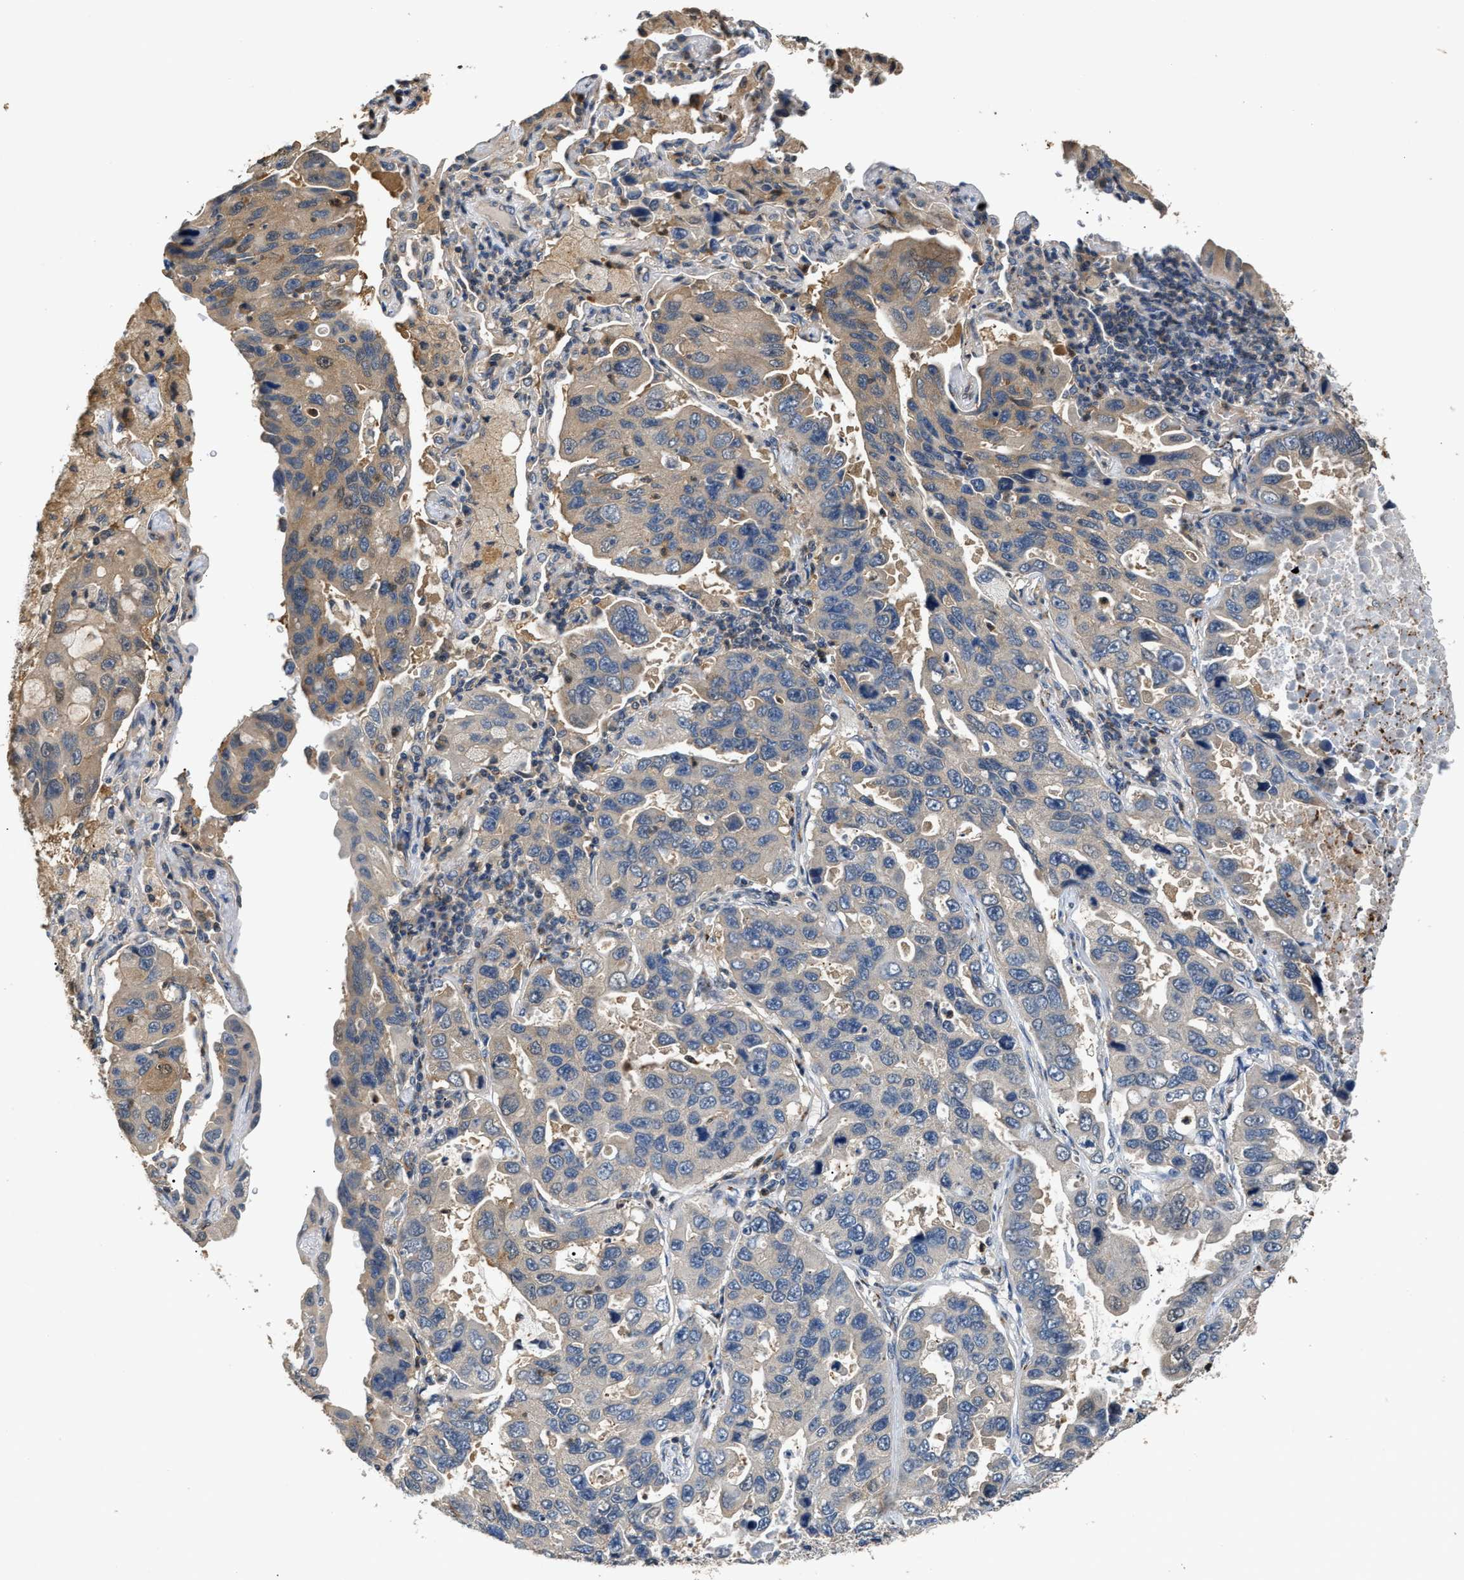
{"staining": {"intensity": "moderate", "quantity": "<25%", "location": "cytoplasmic/membranous"}, "tissue": "lung cancer", "cell_type": "Tumor cells", "image_type": "cancer", "snomed": [{"axis": "morphology", "description": "Adenocarcinoma, NOS"}, {"axis": "topography", "description": "Lung"}], "caption": "Immunohistochemistry (IHC) staining of lung cancer, which displays low levels of moderate cytoplasmic/membranous staining in approximately <25% of tumor cells indicating moderate cytoplasmic/membranous protein expression. The staining was performed using DAB (3,3'-diaminobenzidine) (brown) for protein detection and nuclei were counterstained in hematoxylin (blue).", "gene": "CHUK", "patient": {"sex": "male", "age": 64}}